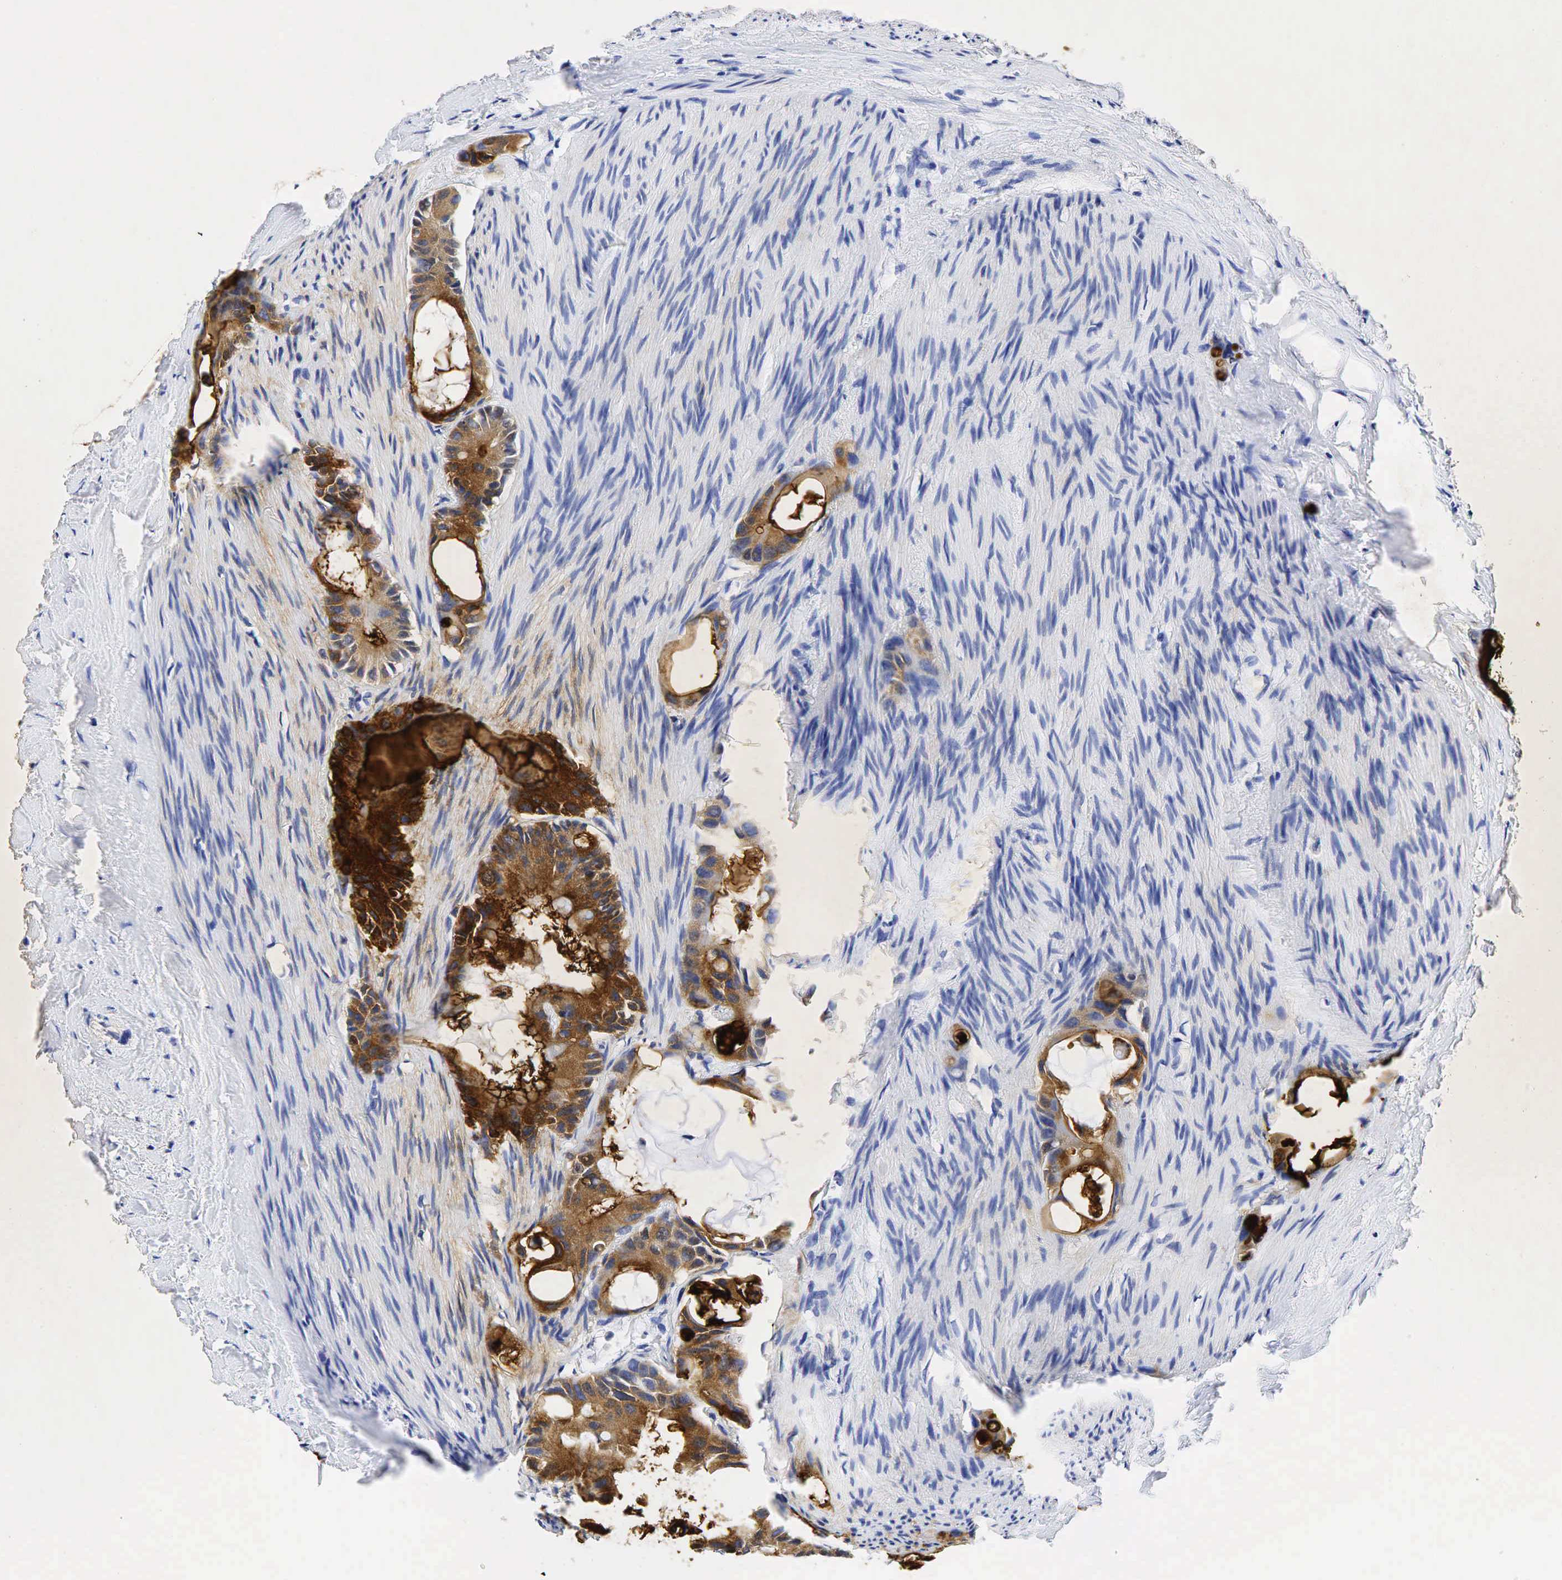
{"staining": {"intensity": "moderate", "quantity": ">75%", "location": "cytoplasmic/membranous"}, "tissue": "colorectal cancer", "cell_type": "Tumor cells", "image_type": "cancer", "snomed": [{"axis": "morphology", "description": "Adenocarcinoma, NOS"}, {"axis": "topography", "description": "Colon"}], "caption": "Colorectal cancer stained for a protein shows moderate cytoplasmic/membranous positivity in tumor cells.", "gene": "CEACAM5", "patient": {"sex": "male", "age": 70}}